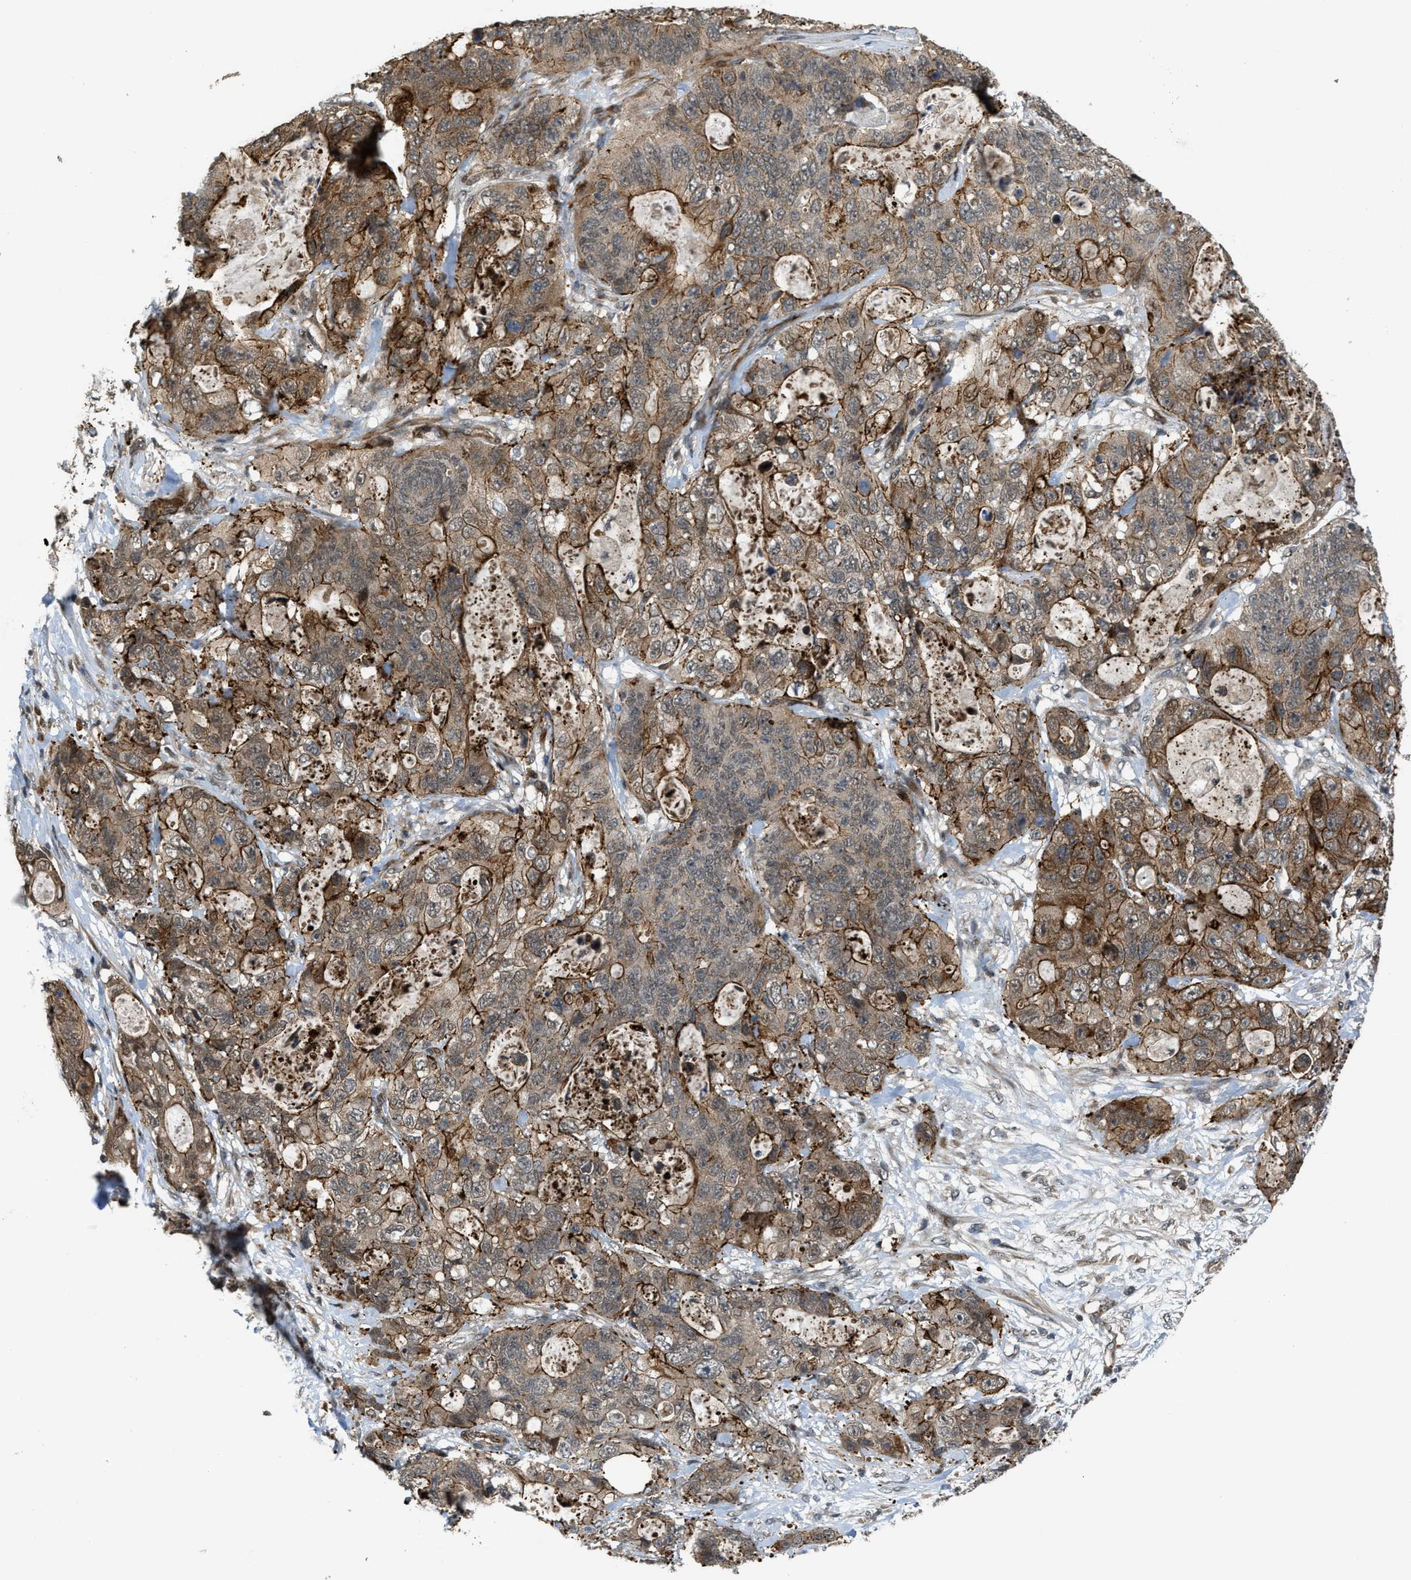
{"staining": {"intensity": "moderate", "quantity": ">75%", "location": "cytoplasmic/membranous"}, "tissue": "stomach cancer", "cell_type": "Tumor cells", "image_type": "cancer", "snomed": [{"axis": "morphology", "description": "Normal tissue, NOS"}, {"axis": "morphology", "description": "Adenocarcinoma, NOS"}, {"axis": "topography", "description": "Stomach"}], "caption": "Protein expression analysis of adenocarcinoma (stomach) displays moderate cytoplasmic/membranous expression in about >75% of tumor cells.", "gene": "DPF2", "patient": {"sex": "female", "age": 89}}